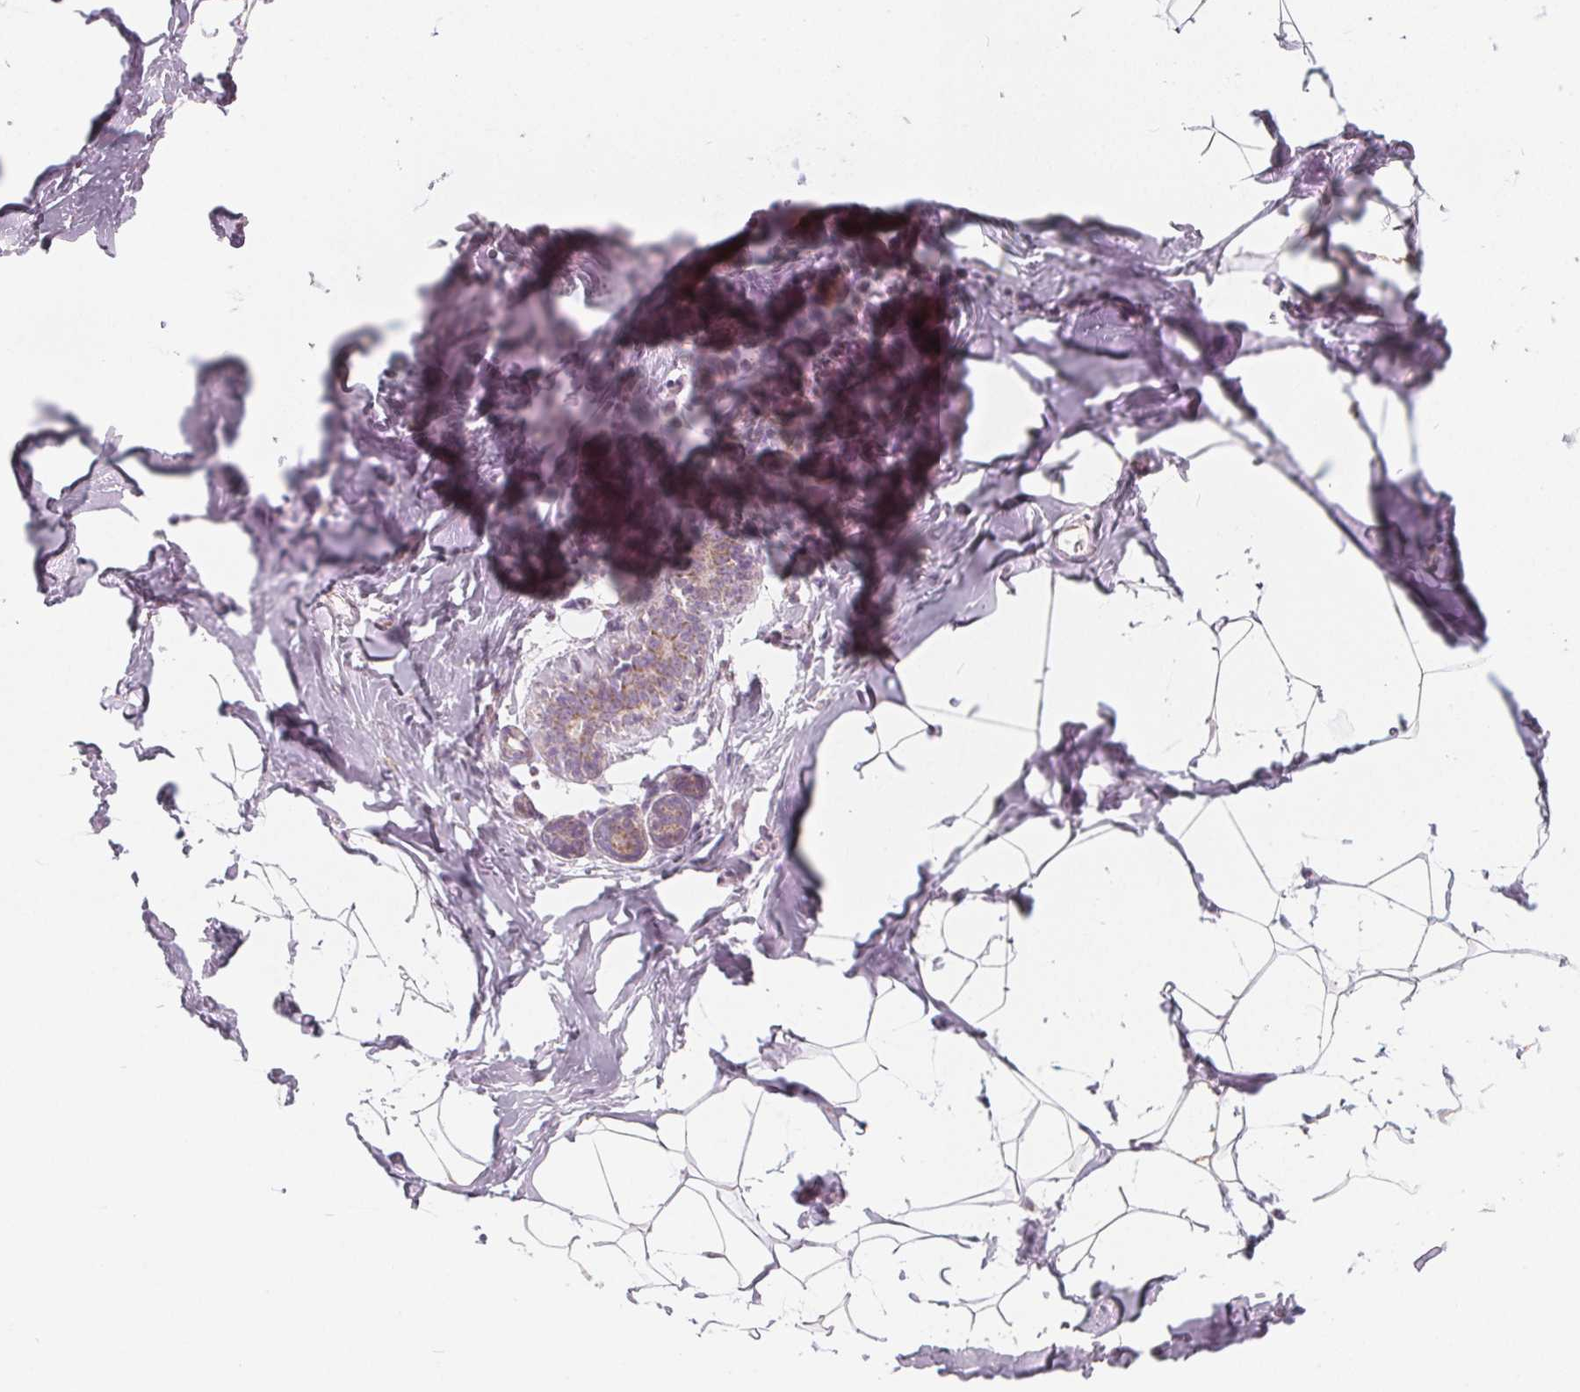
{"staining": {"intensity": "negative", "quantity": "none", "location": "none"}, "tissue": "breast", "cell_type": "Adipocytes", "image_type": "normal", "snomed": [{"axis": "morphology", "description": "Normal tissue, NOS"}, {"axis": "topography", "description": "Breast"}], "caption": "High power microscopy photomicrograph of an IHC image of unremarkable breast, revealing no significant staining in adipocytes.", "gene": "NUP210L", "patient": {"sex": "female", "age": 32}}